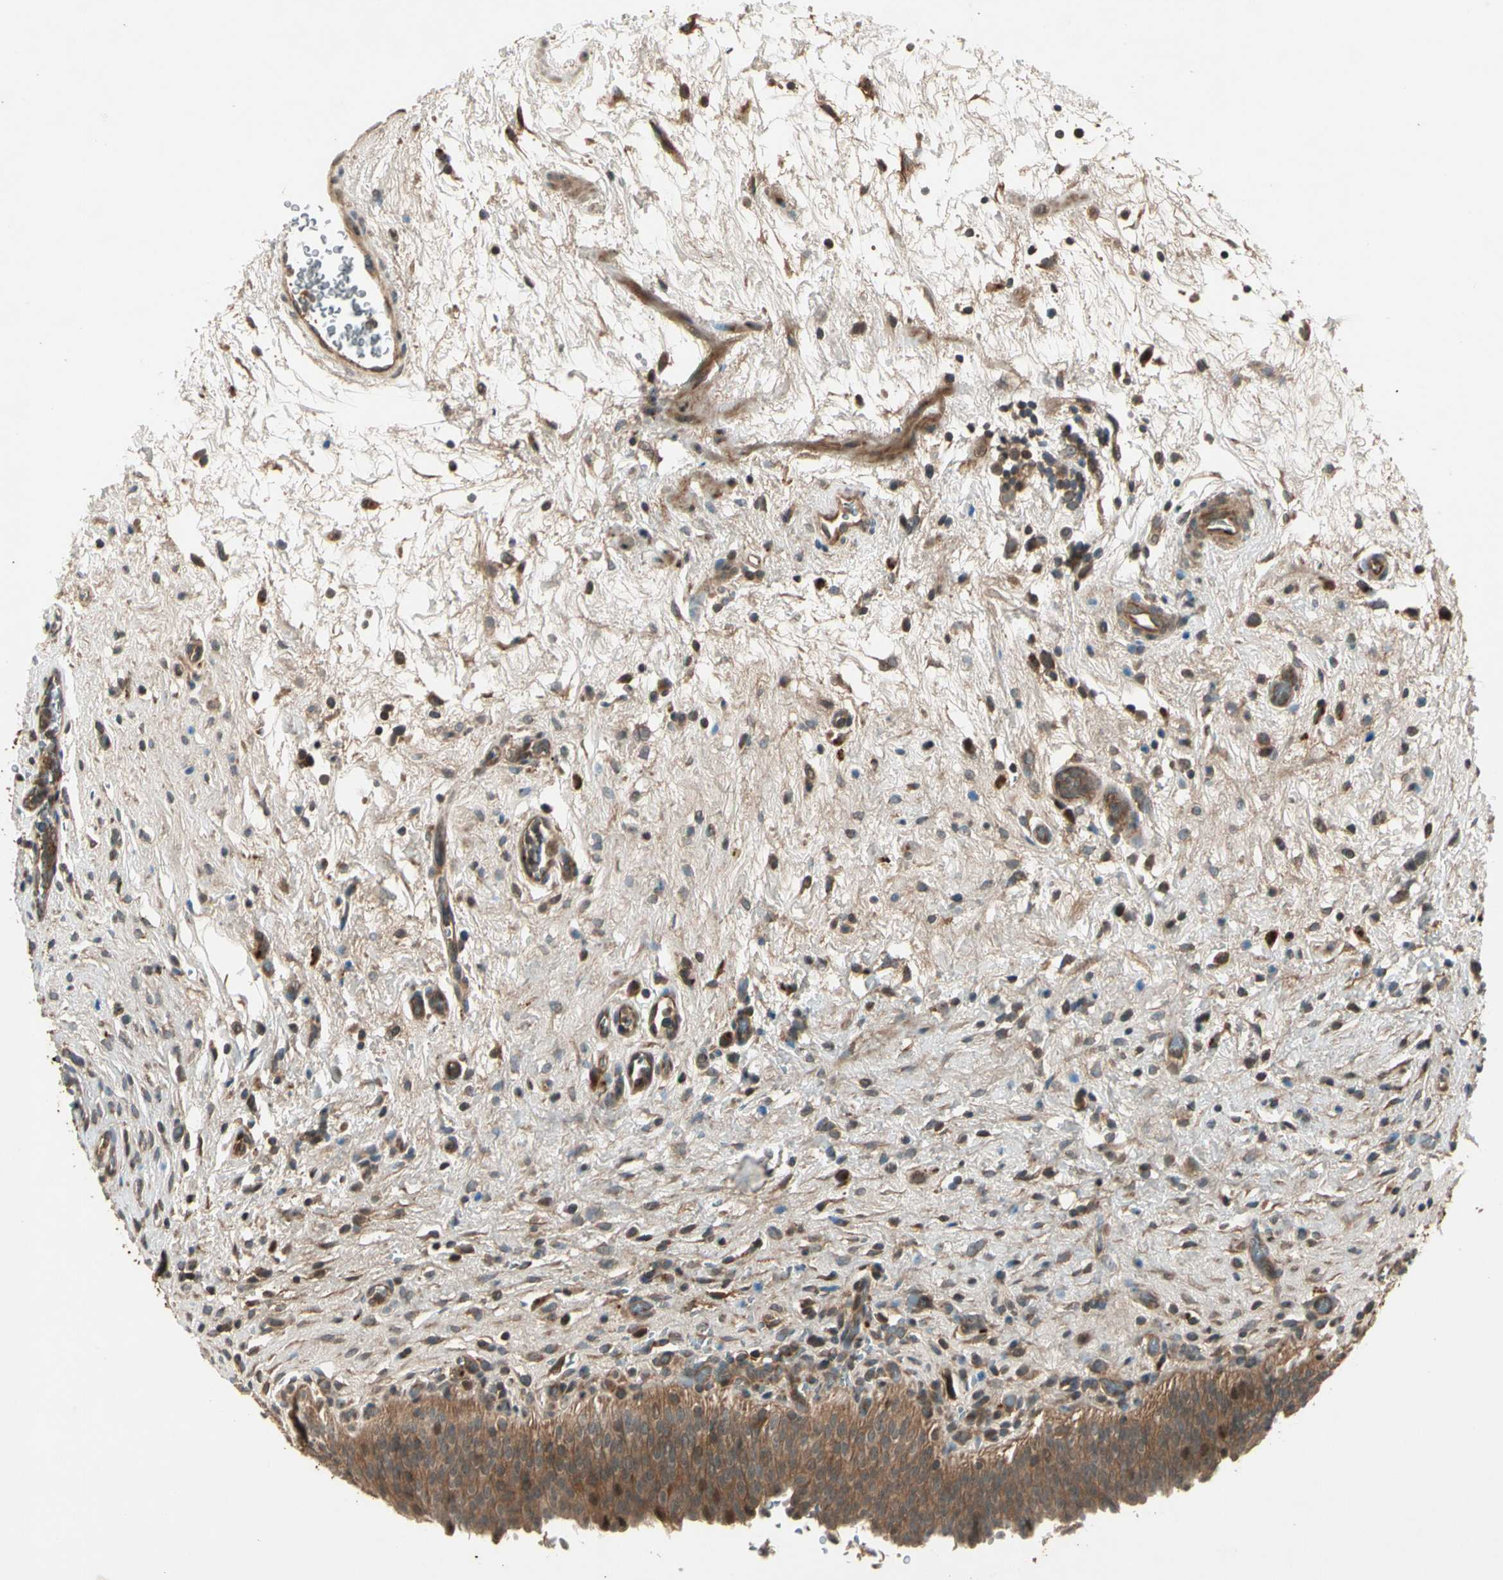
{"staining": {"intensity": "moderate", "quantity": ">75%", "location": "cytoplasmic/membranous"}, "tissue": "urinary bladder", "cell_type": "Urothelial cells", "image_type": "normal", "snomed": [{"axis": "morphology", "description": "Normal tissue, NOS"}, {"axis": "topography", "description": "Urinary bladder"}], "caption": "This micrograph exhibits unremarkable urinary bladder stained with immunohistochemistry to label a protein in brown. The cytoplasmic/membranous of urothelial cells show moderate positivity for the protein. Nuclei are counter-stained blue.", "gene": "ACVR1C", "patient": {"sex": "male", "age": 51}}